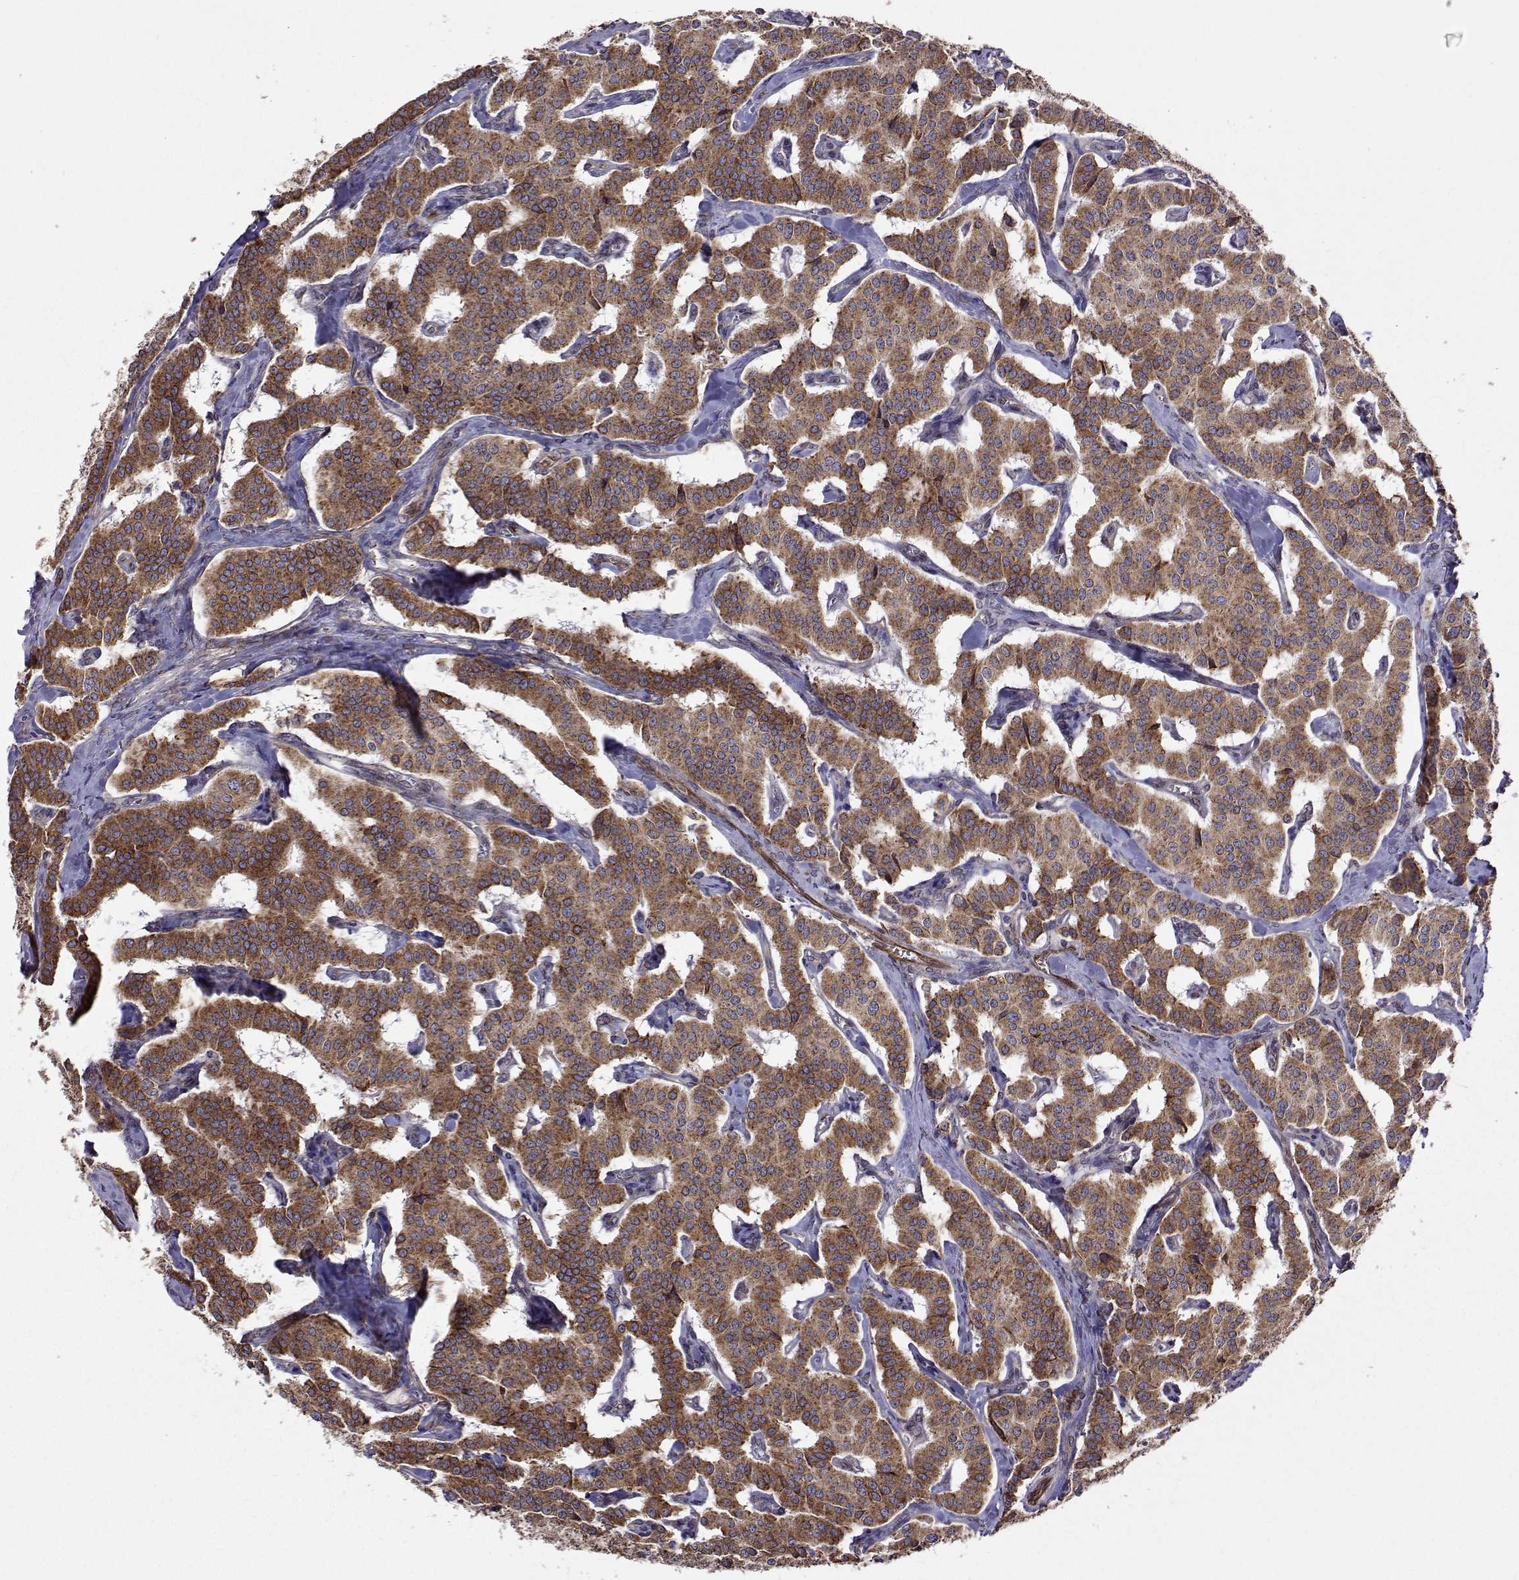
{"staining": {"intensity": "moderate", "quantity": ">75%", "location": "cytoplasmic/membranous"}, "tissue": "carcinoid", "cell_type": "Tumor cells", "image_type": "cancer", "snomed": [{"axis": "morphology", "description": "Carcinoid, malignant, NOS"}, {"axis": "topography", "description": "Lung"}], "caption": "Immunohistochemistry (DAB (3,3'-diaminobenzidine)) staining of human carcinoid displays moderate cytoplasmic/membranous protein staining in approximately >75% of tumor cells.", "gene": "PGRMC2", "patient": {"sex": "female", "age": 46}}